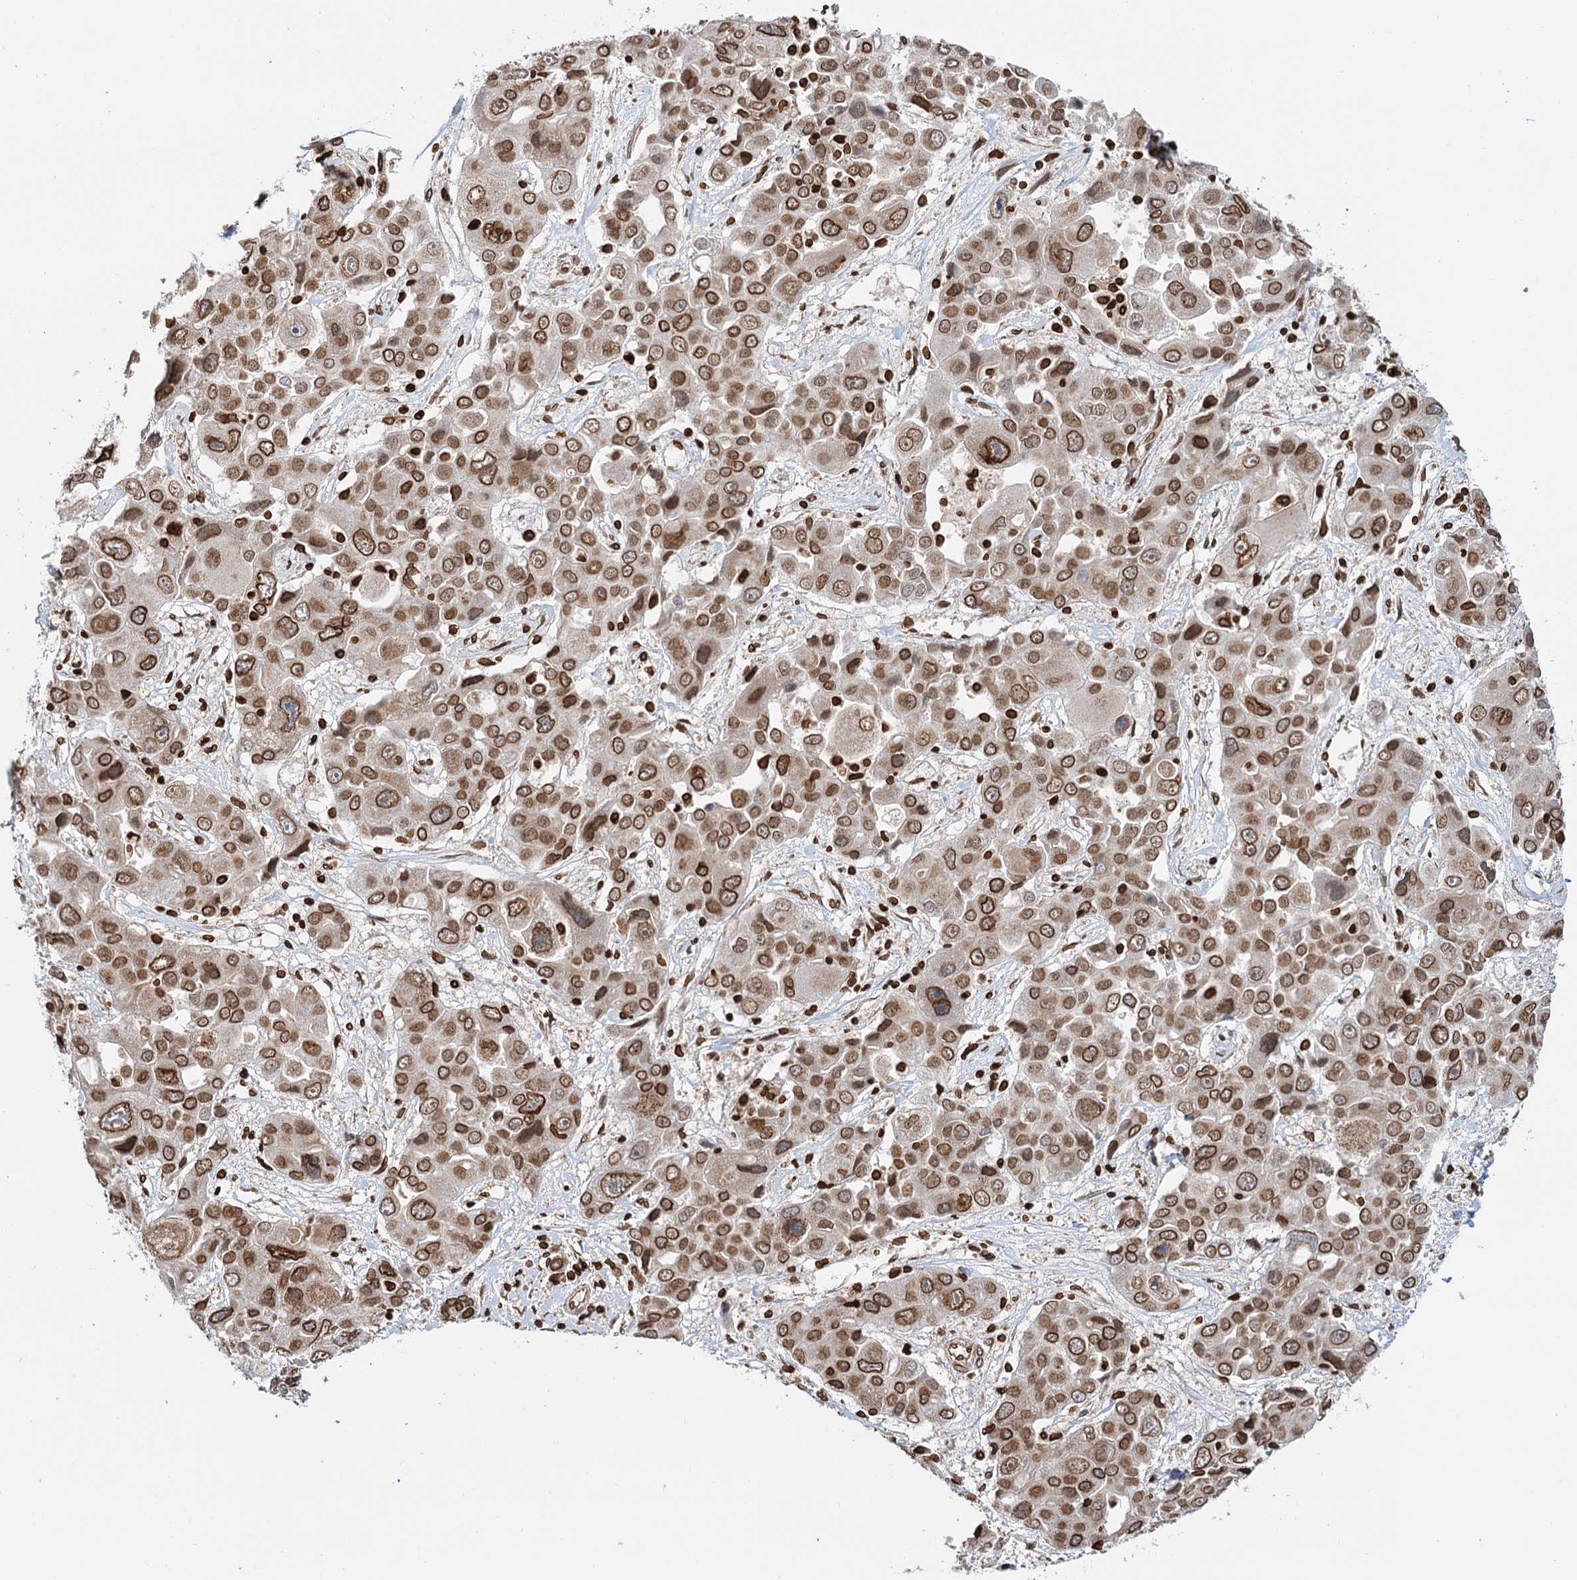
{"staining": {"intensity": "strong", "quantity": ">75%", "location": "cytoplasmic/membranous,nuclear"}, "tissue": "liver cancer", "cell_type": "Tumor cells", "image_type": "cancer", "snomed": [{"axis": "morphology", "description": "Cholangiocarcinoma"}, {"axis": "topography", "description": "Liver"}], "caption": "Immunohistochemistry of human liver cancer demonstrates high levels of strong cytoplasmic/membranous and nuclear positivity in about >75% of tumor cells. Using DAB (brown) and hematoxylin (blue) stains, captured at high magnification using brightfield microscopy.", "gene": "ZC3H13", "patient": {"sex": "male", "age": 67}}